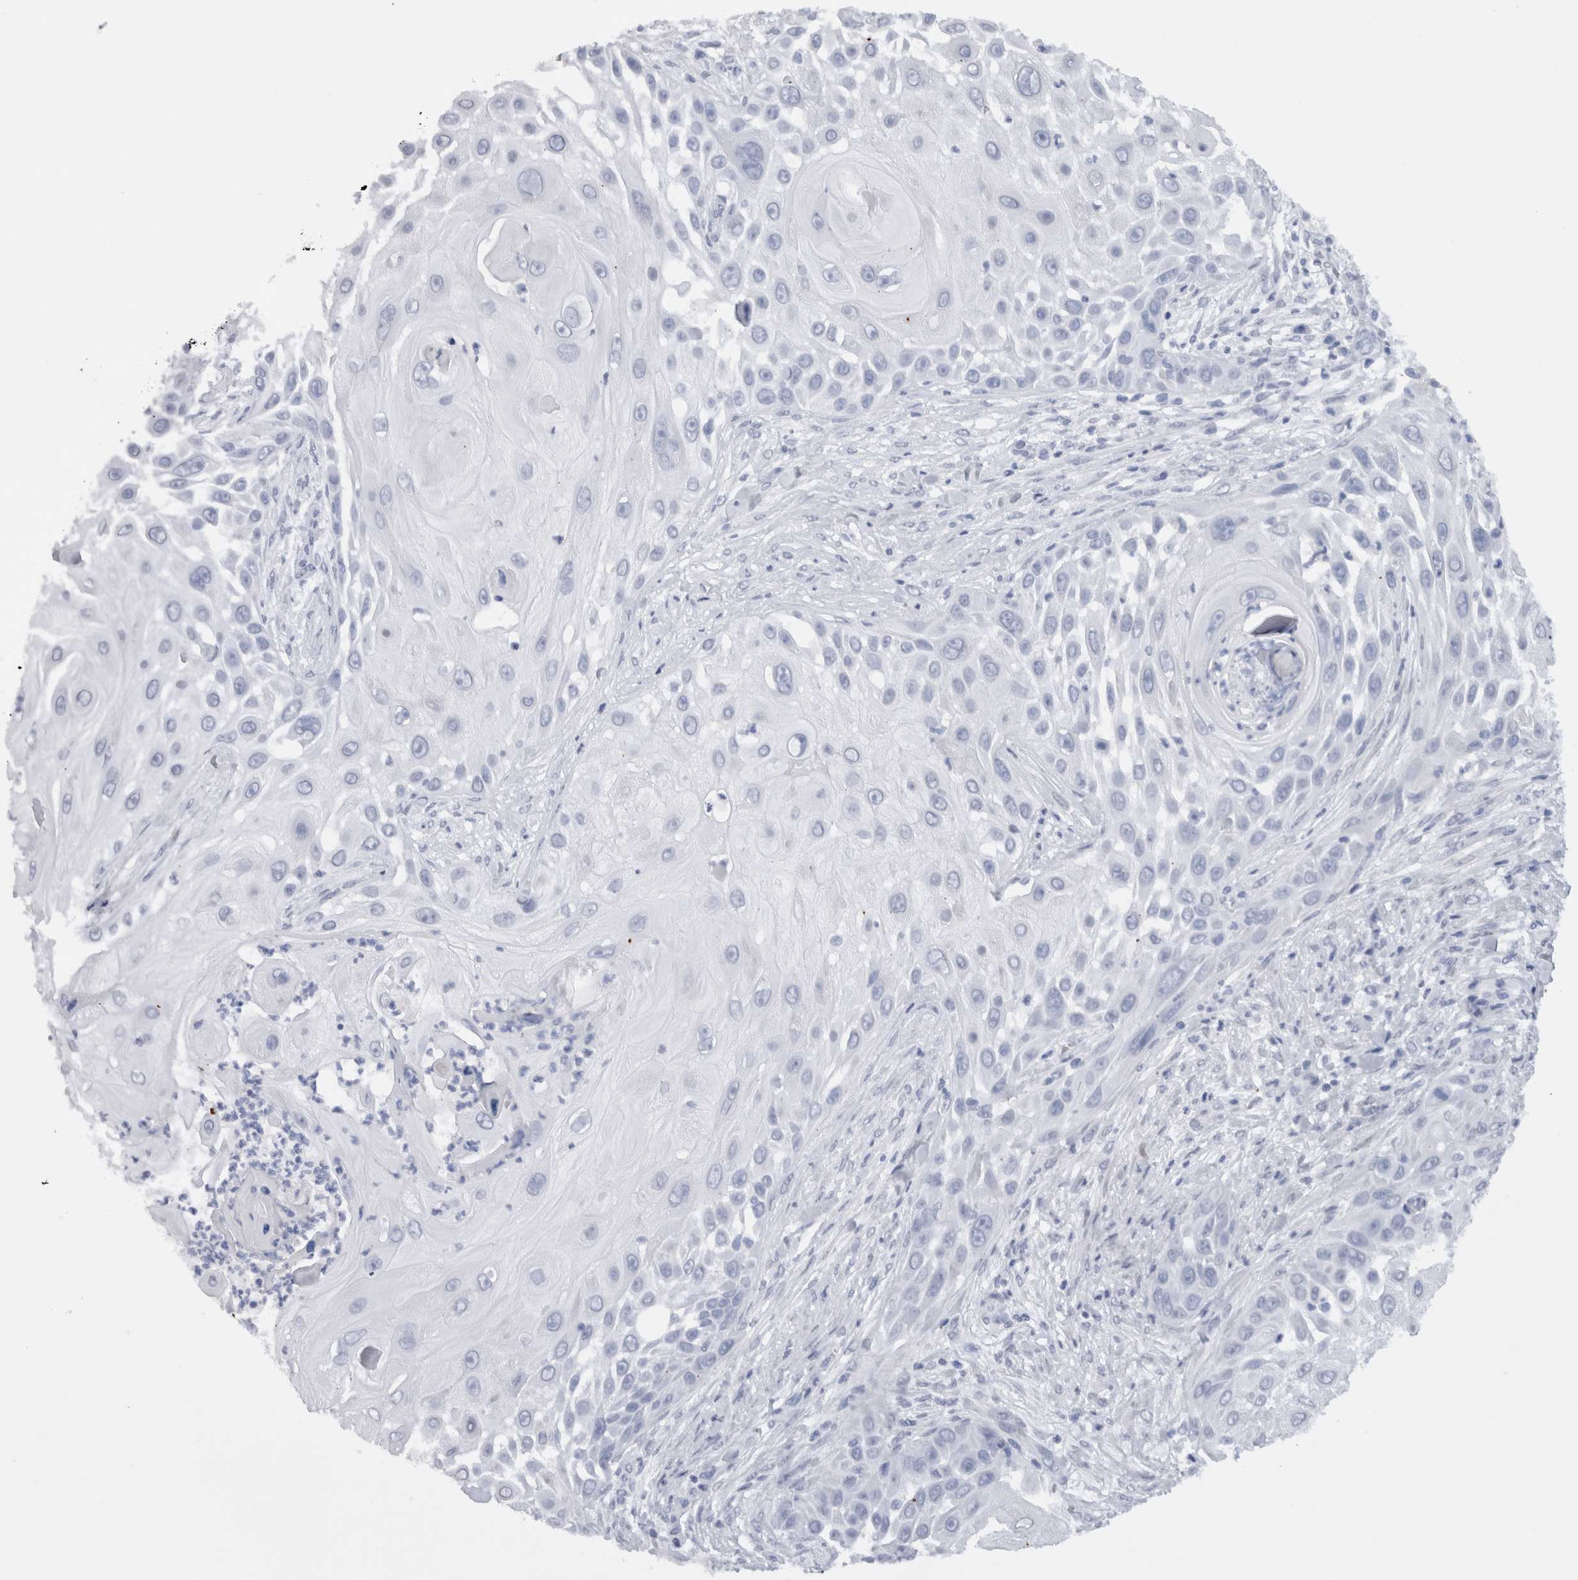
{"staining": {"intensity": "negative", "quantity": "none", "location": "none"}, "tissue": "skin cancer", "cell_type": "Tumor cells", "image_type": "cancer", "snomed": [{"axis": "morphology", "description": "Squamous cell carcinoma, NOS"}, {"axis": "topography", "description": "Skin"}], "caption": "DAB immunohistochemical staining of skin squamous cell carcinoma reveals no significant positivity in tumor cells. The staining is performed using DAB brown chromogen with nuclei counter-stained in using hematoxylin.", "gene": "VCPIP1", "patient": {"sex": "female", "age": 44}}